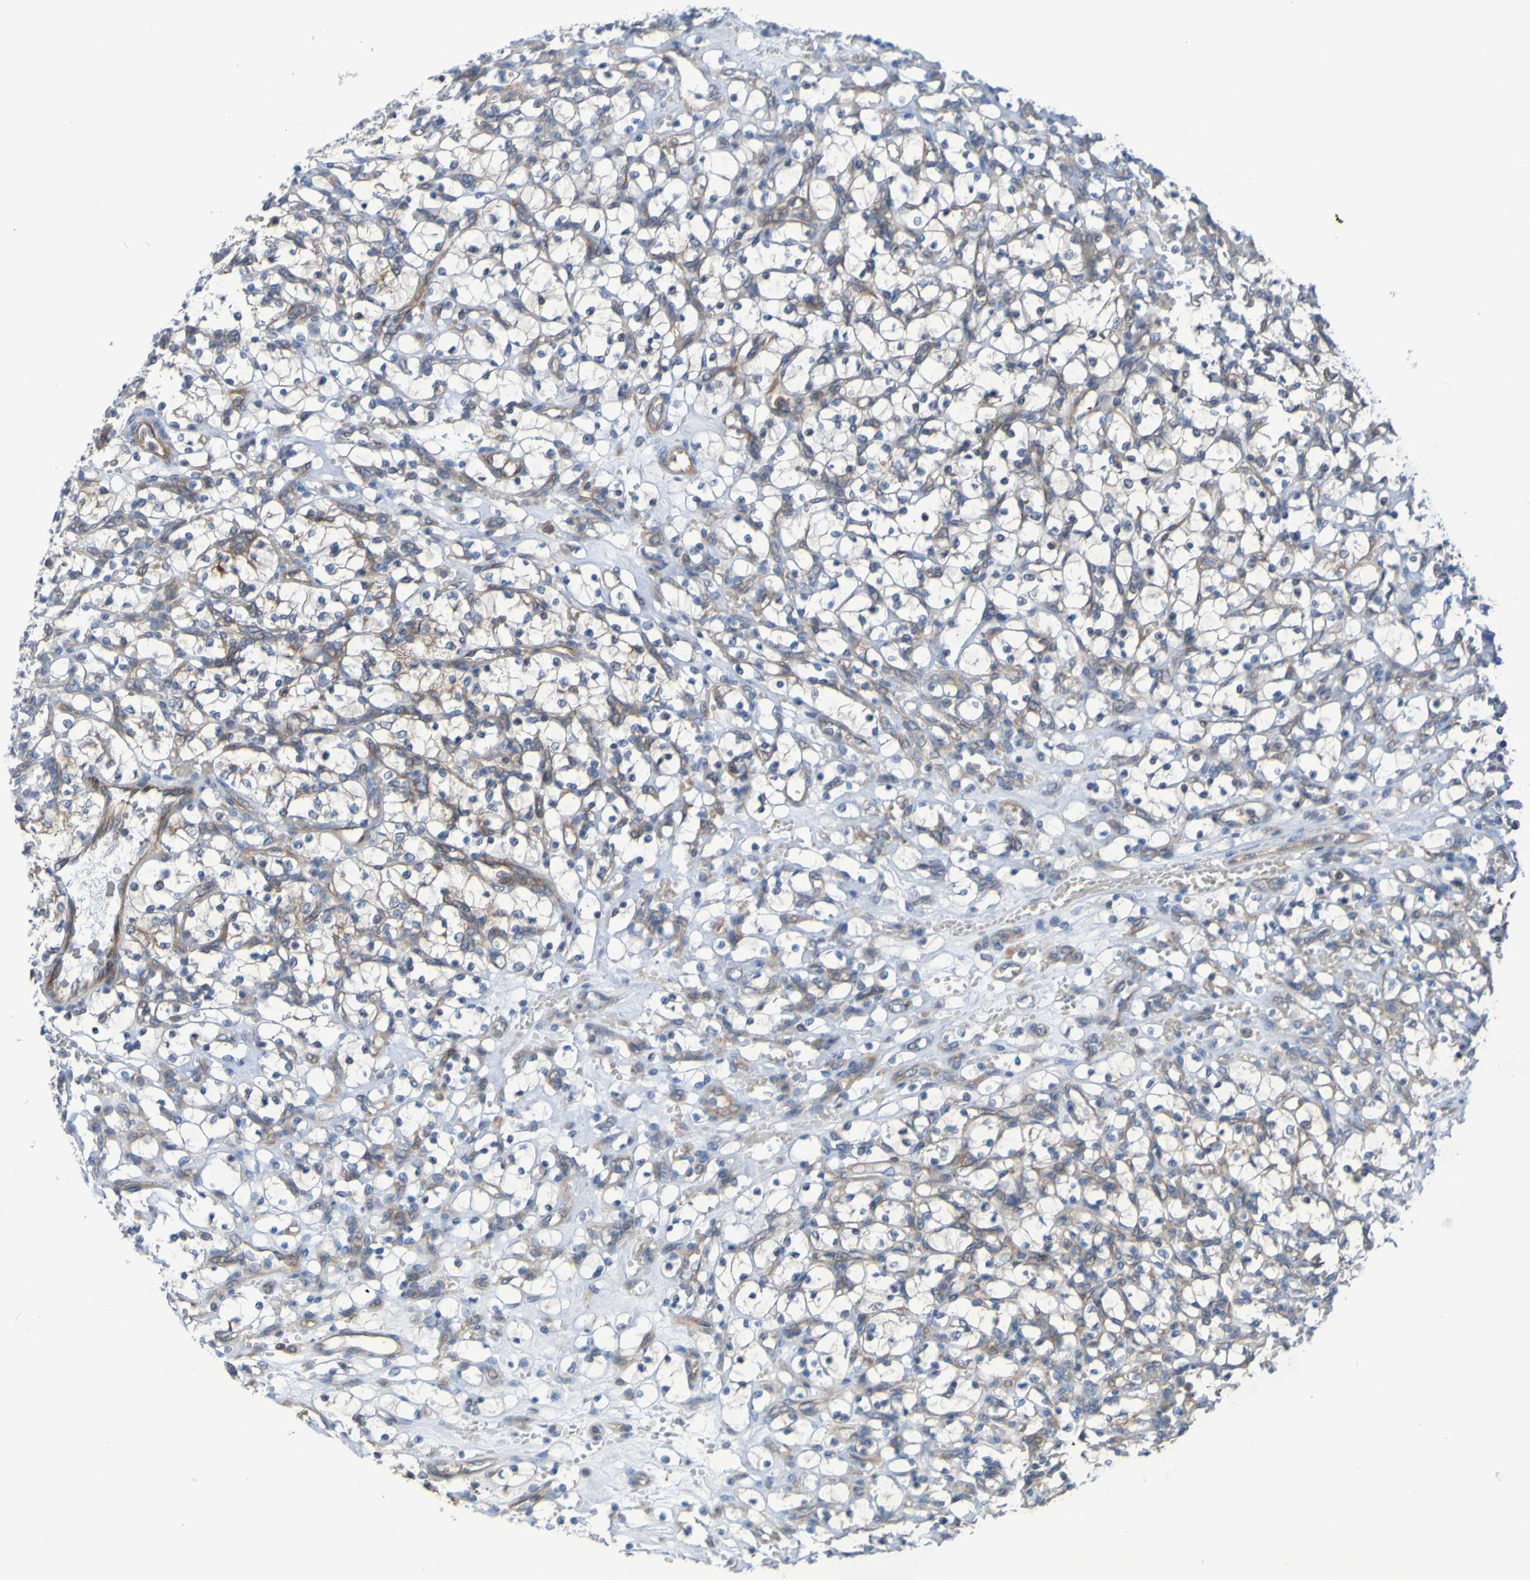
{"staining": {"intensity": "weak", "quantity": "25%-75%", "location": "cytoplasmic/membranous"}, "tissue": "renal cancer", "cell_type": "Tumor cells", "image_type": "cancer", "snomed": [{"axis": "morphology", "description": "Adenocarcinoma, NOS"}, {"axis": "topography", "description": "Kidney"}], "caption": "Adenocarcinoma (renal) tissue shows weak cytoplasmic/membranous expression in about 25%-75% of tumor cells", "gene": "NPRL3", "patient": {"sex": "female", "age": 69}}